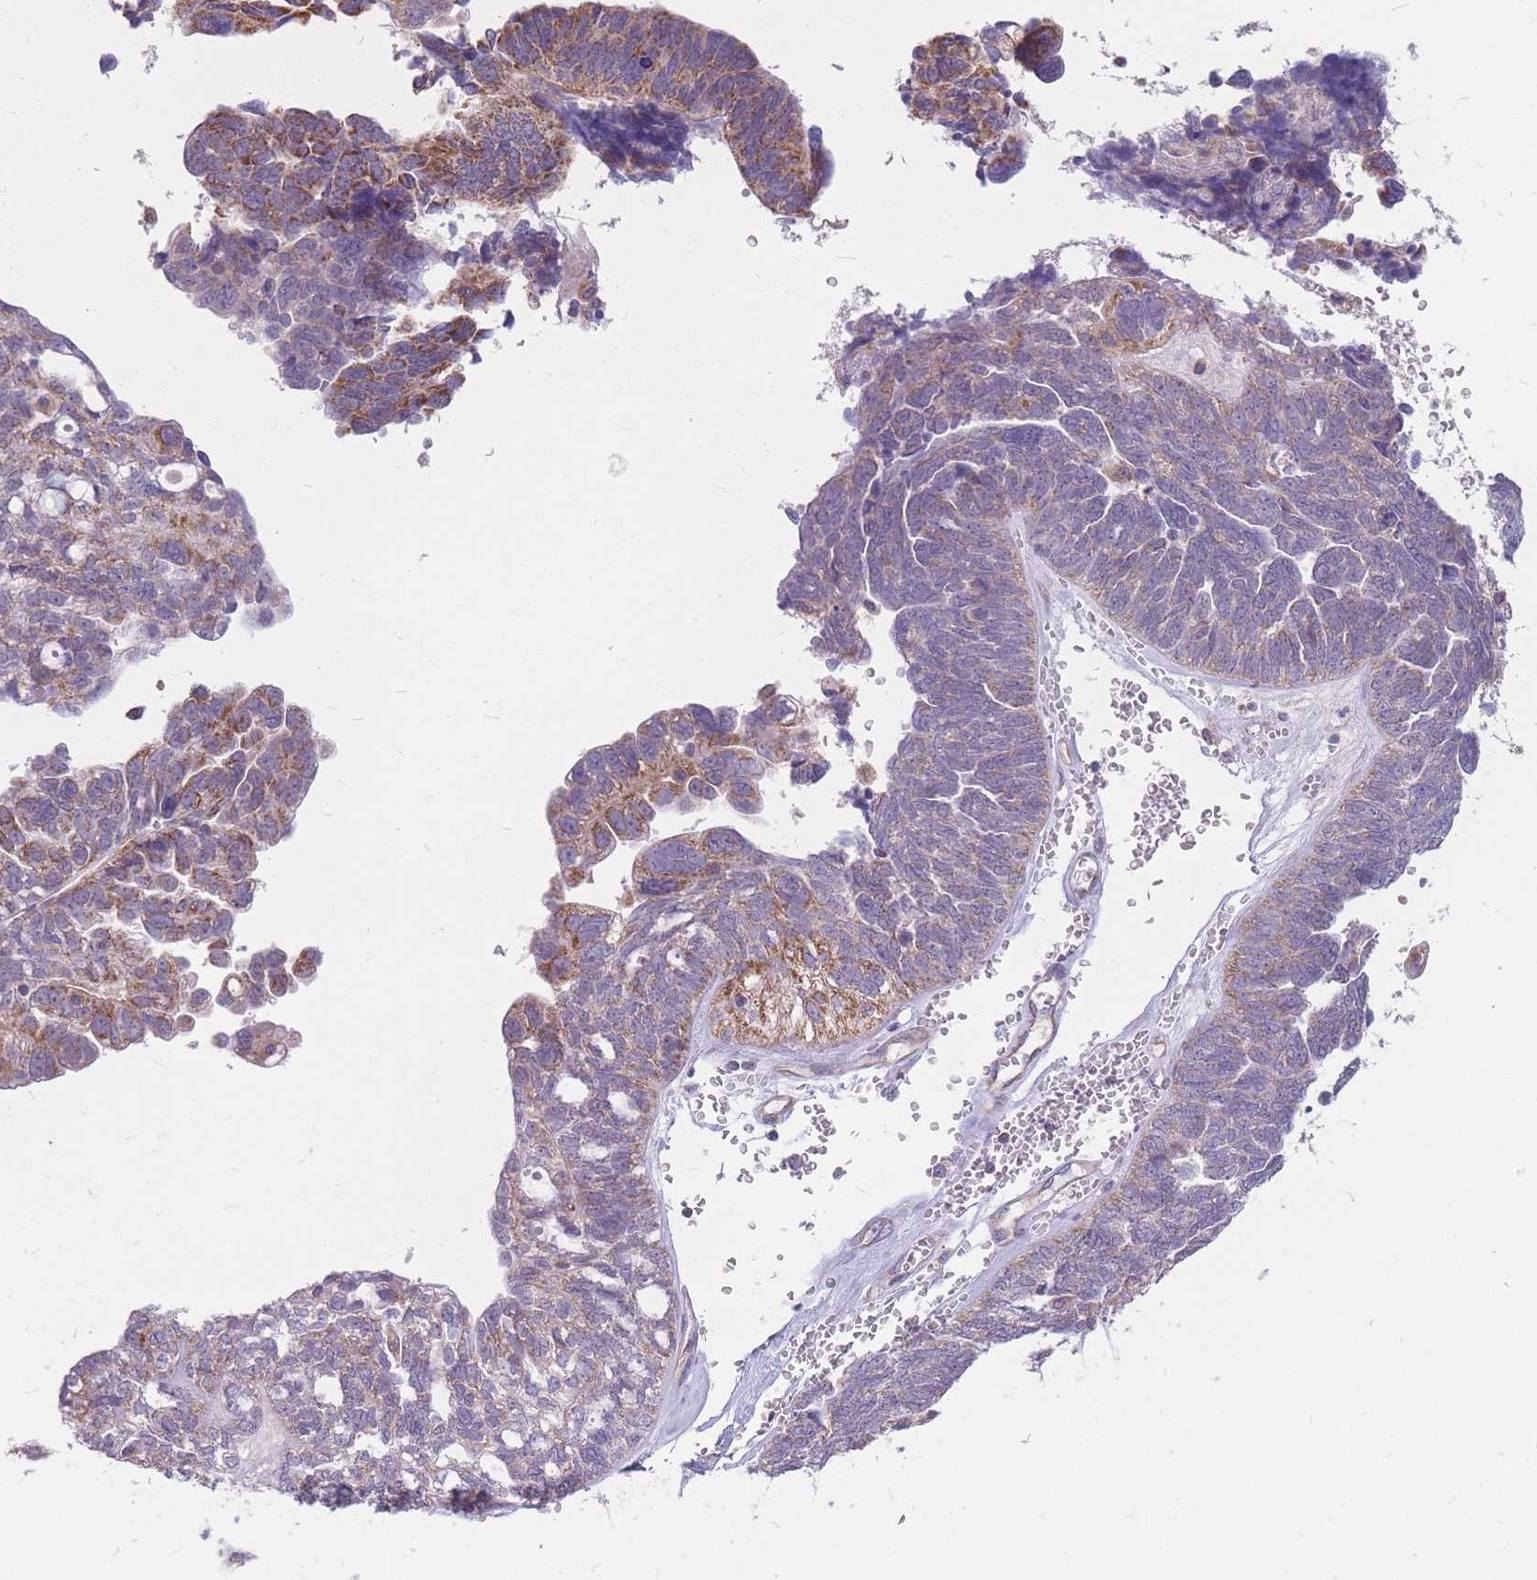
{"staining": {"intensity": "moderate", "quantity": ">75%", "location": "cytoplasmic/membranous"}, "tissue": "ovarian cancer", "cell_type": "Tumor cells", "image_type": "cancer", "snomed": [{"axis": "morphology", "description": "Cystadenocarcinoma, serous, NOS"}, {"axis": "topography", "description": "Ovary"}], "caption": "About >75% of tumor cells in human ovarian cancer exhibit moderate cytoplasmic/membranous protein staining as visualized by brown immunohistochemical staining.", "gene": "MRPS9", "patient": {"sex": "female", "age": 79}}